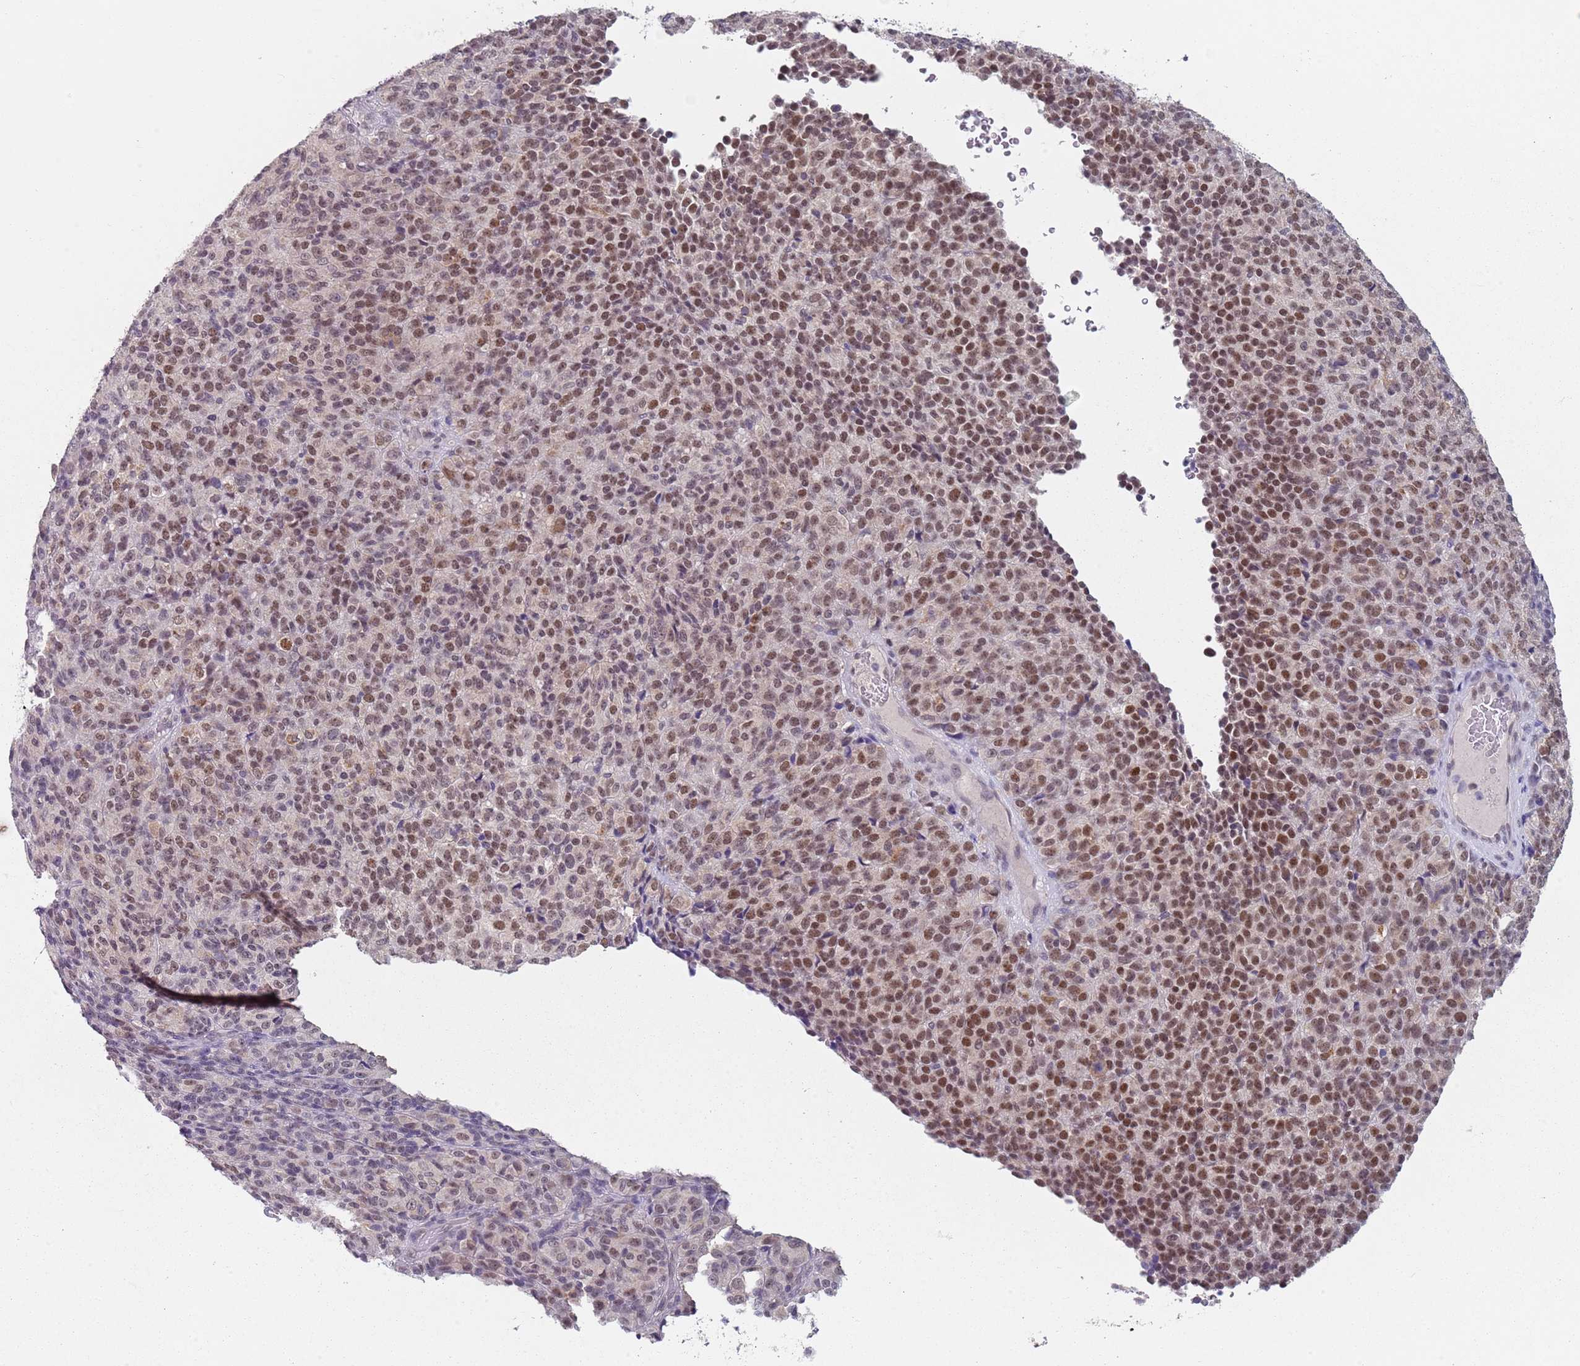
{"staining": {"intensity": "moderate", "quantity": "25%-75%", "location": "nuclear"}, "tissue": "melanoma", "cell_type": "Tumor cells", "image_type": "cancer", "snomed": [{"axis": "morphology", "description": "Malignant melanoma, Metastatic site"}, {"axis": "topography", "description": "Brain"}], "caption": "This histopathology image shows melanoma stained with immunohistochemistry (IHC) to label a protein in brown. The nuclear of tumor cells show moderate positivity for the protein. Nuclei are counter-stained blue.", "gene": "SMARCAL1", "patient": {"sex": "female", "age": 56}}